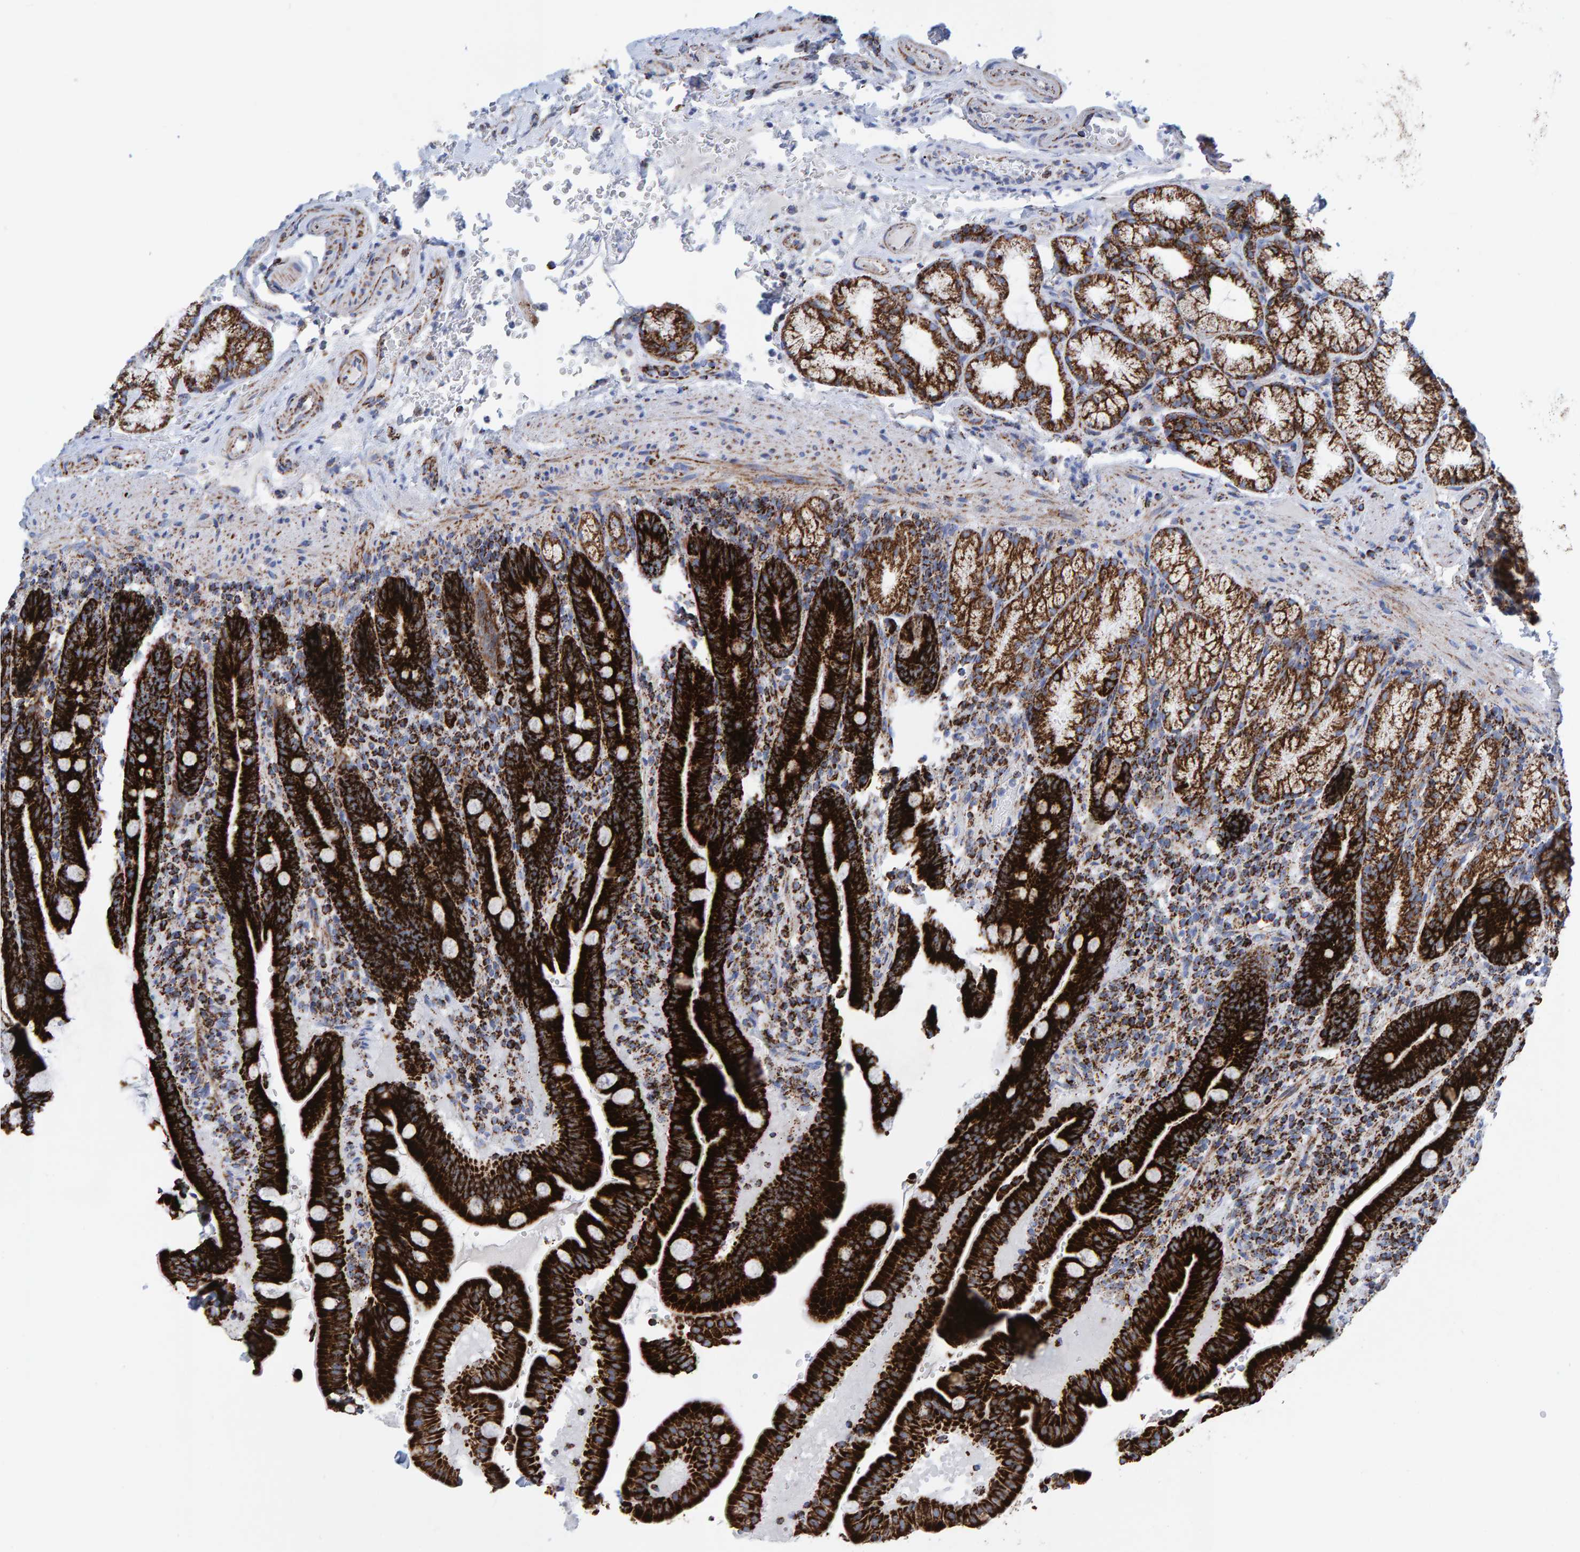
{"staining": {"intensity": "strong", "quantity": ">75%", "location": "cytoplasmic/membranous"}, "tissue": "duodenum", "cell_type": "Glandular cells", "image_type": "normal", "snomed": [{"axis": "morphology", "description": "Normal tissue, NOS"}, {"axis": "topography", "description": "Duodenum"}], "caption": "Duodenum stained for a protein (brown) demonstrates strong cytoplasmic/membranous positive positivity in approximately >75% of glandular cells.", "gene": "ENSG00000262660", "patient": {"sex": "male", "age": 54}}